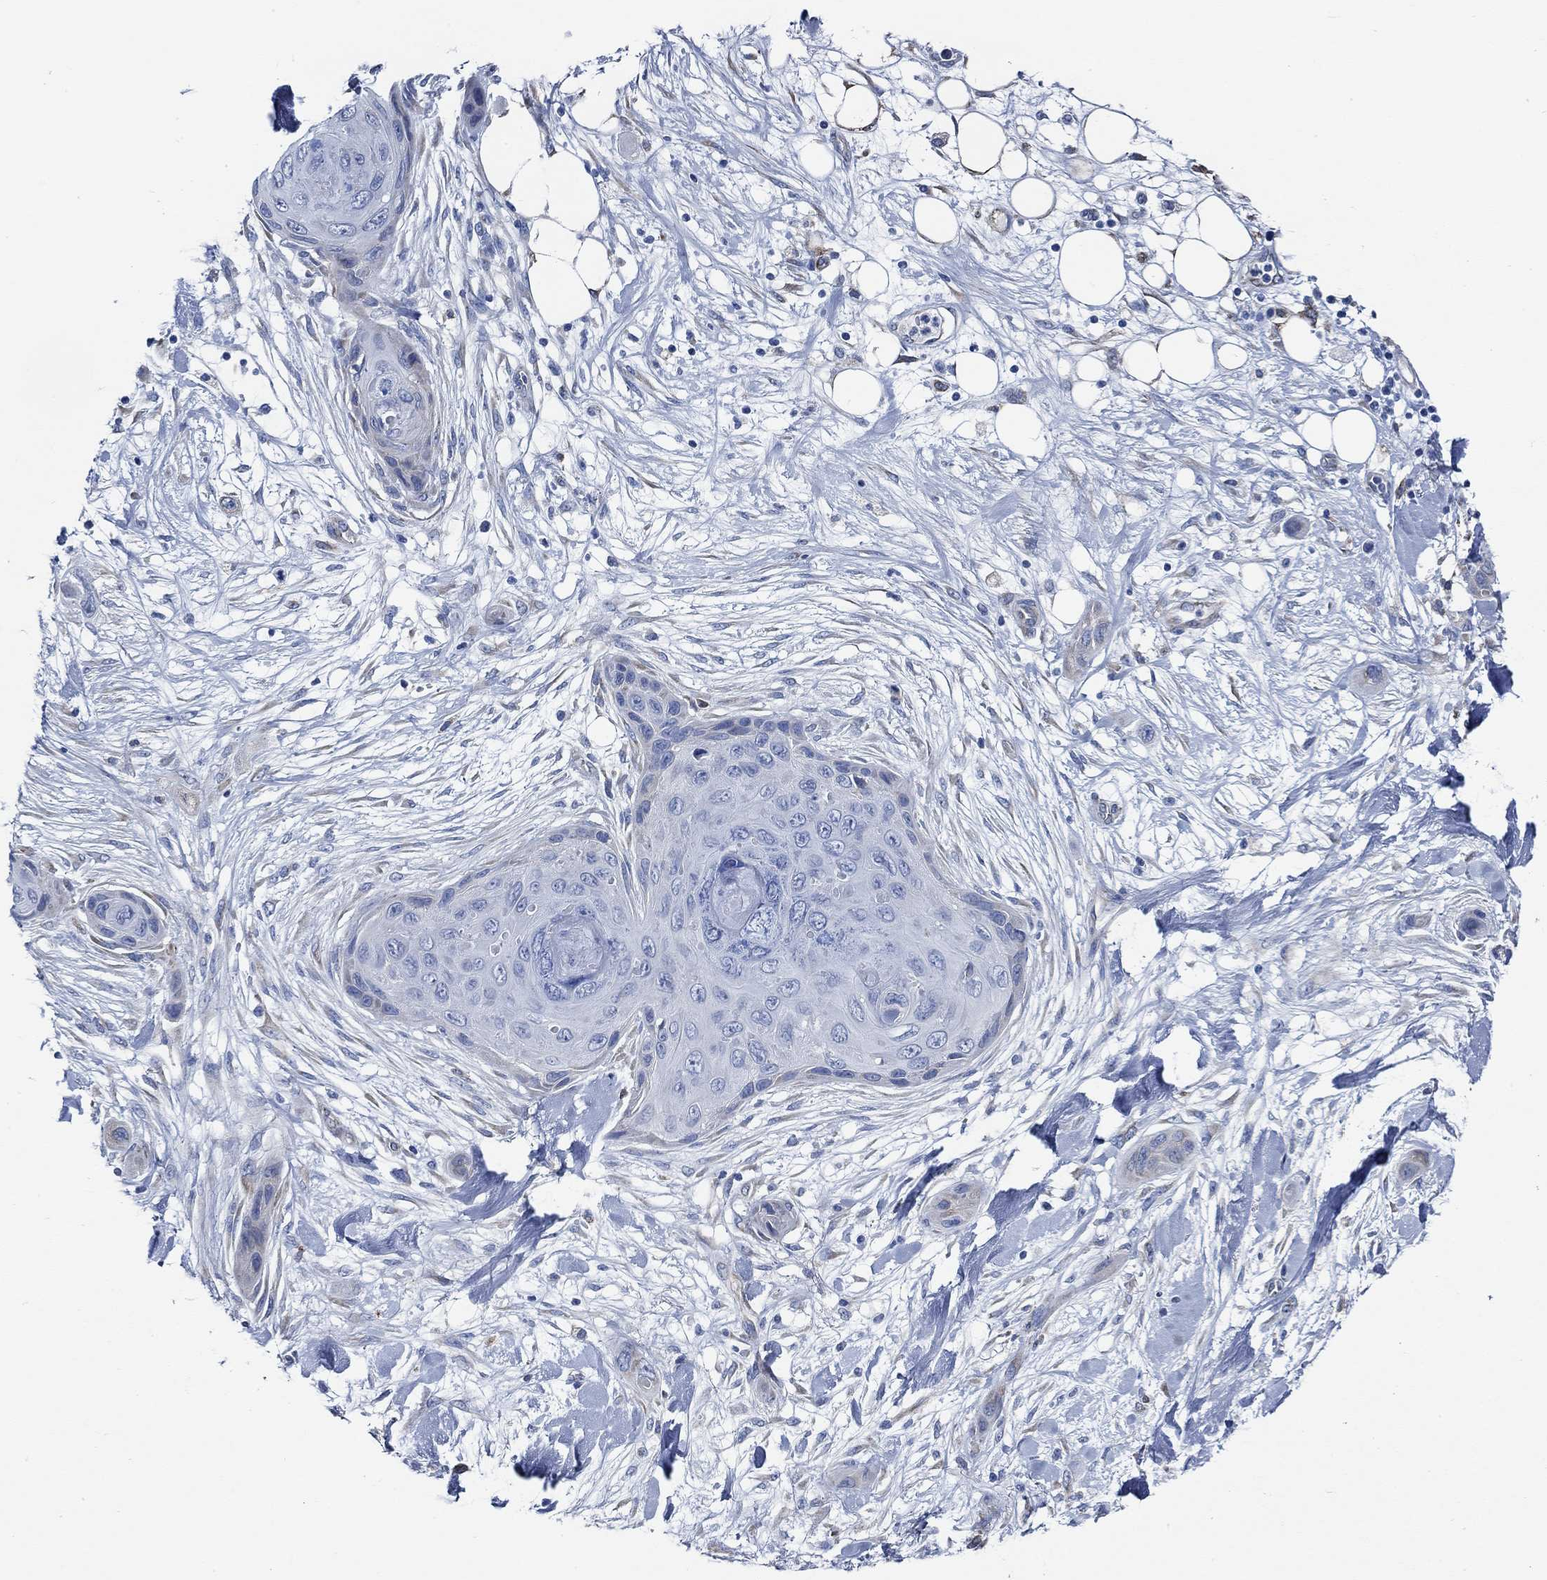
{"staining": {"intensity": "weak", "quantity": "<25%", "location": "cytoplasmic/membranous"}, "tissue": "skin cancer", "cell_type": "Tumor cells", "image_type": "cancer", "snomed": [{"axis": "morphology", "description": "Squamous cell carcinoma, NOS"}, {"axis": "topography", "description": "Skin"}], "caption": "Histopathology image shows no protein staining in tumor cells of skin cancer tissue.", "gene": "HECW2", "patient": {"sex": "male", "age": 79}}